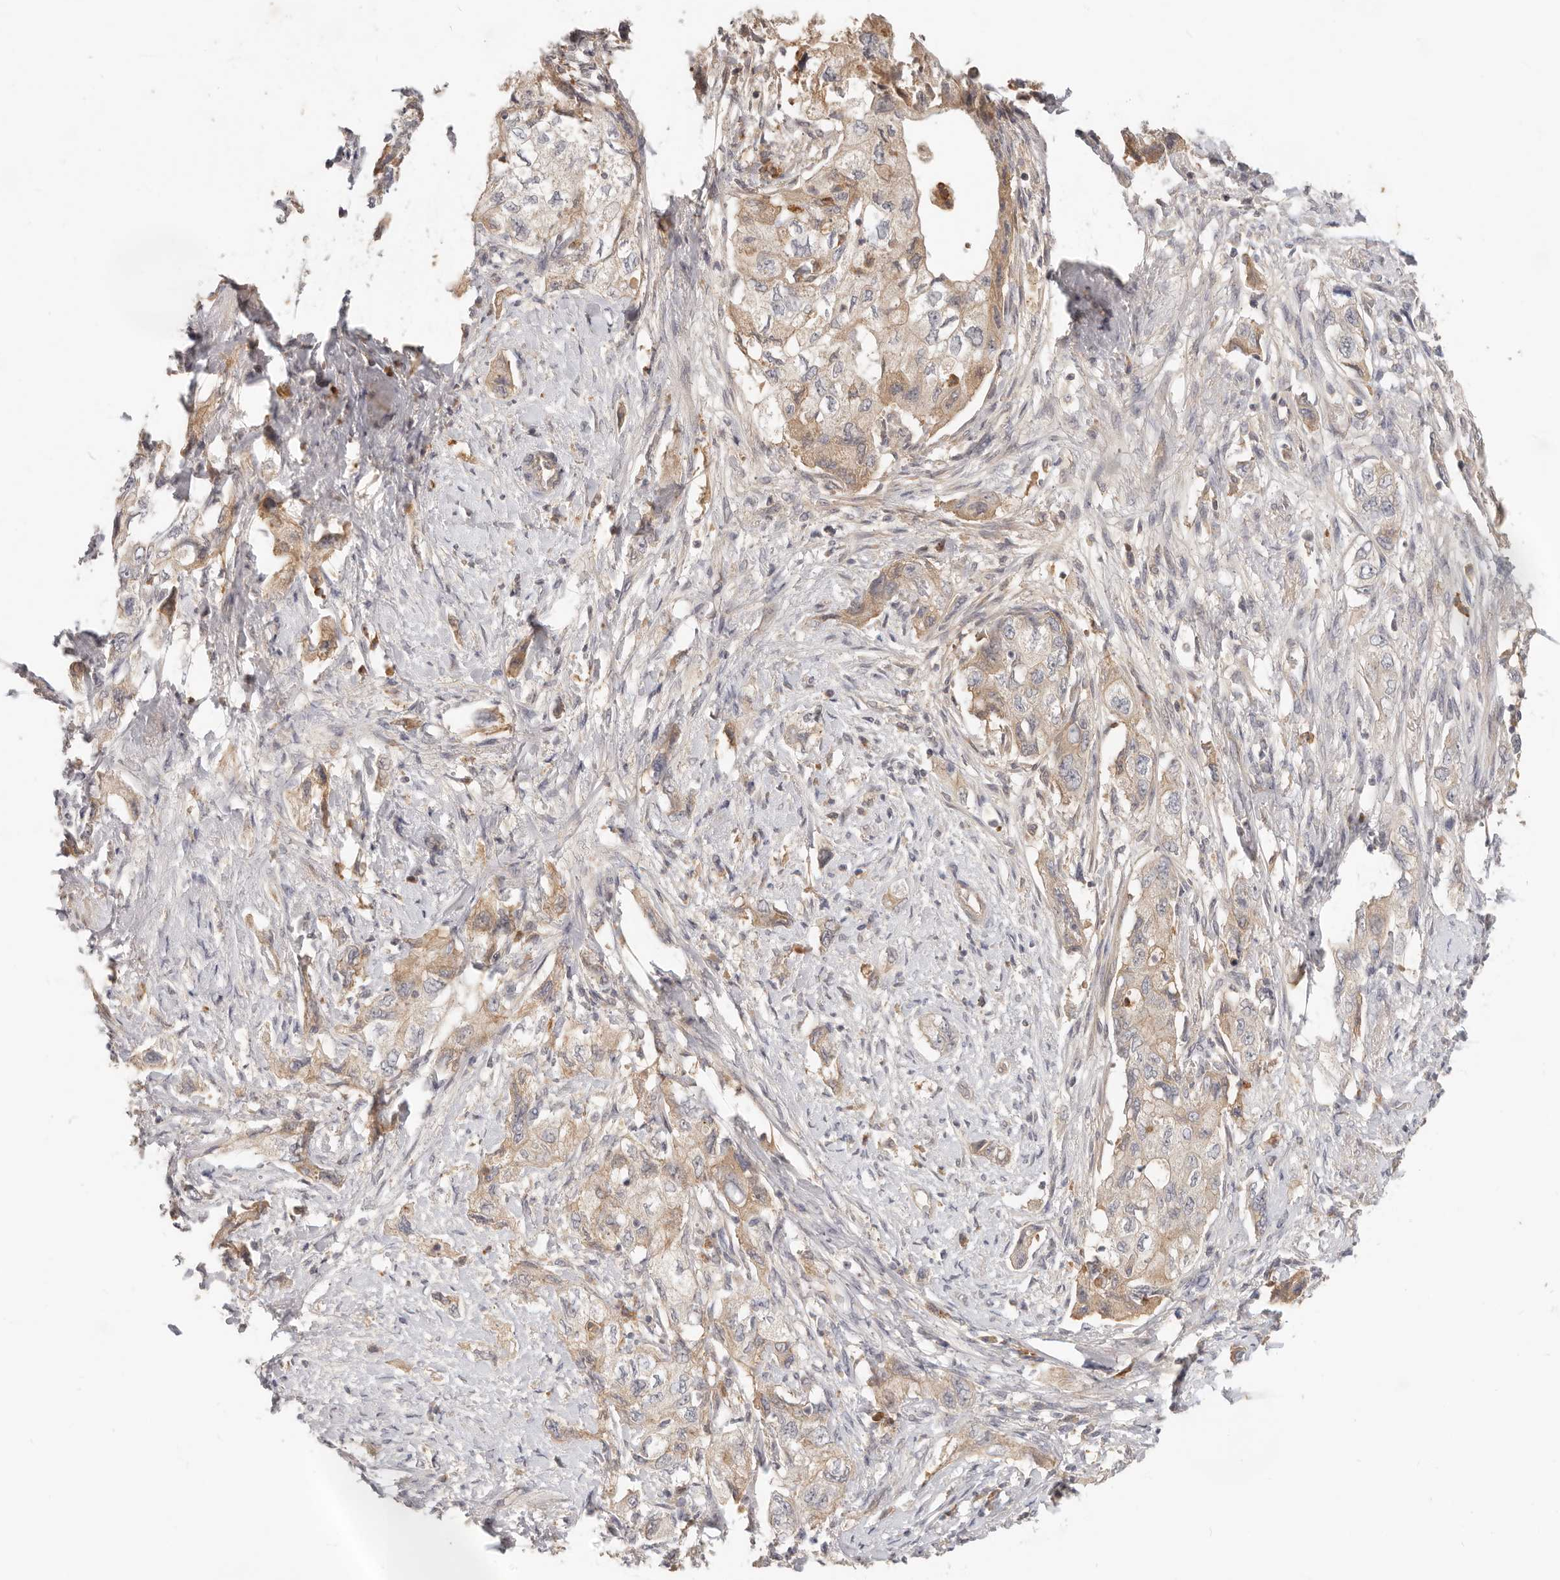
{"staining": {"intensity": "weak", "quantity": ">75%", "location": "cytoplasmic/membranous"}, "tissue": "pancreatic cancer", "cell_type": "Tumor cells", "image_type": "cancer", "snomed": [{"axis": "morphology", "description": "Adenocarcinoma, NOS"}, {"axis": "topography", "description": "Pancreas"}], "caption": "Immunohistochemical staining of pancreatic adenocarcinoma reveals low levels of weak cytoplasmic/membranous protein expression in about >75% of tumor cells.", "gene": "USP49", "patient": {"sex": "female", "age": 73}}